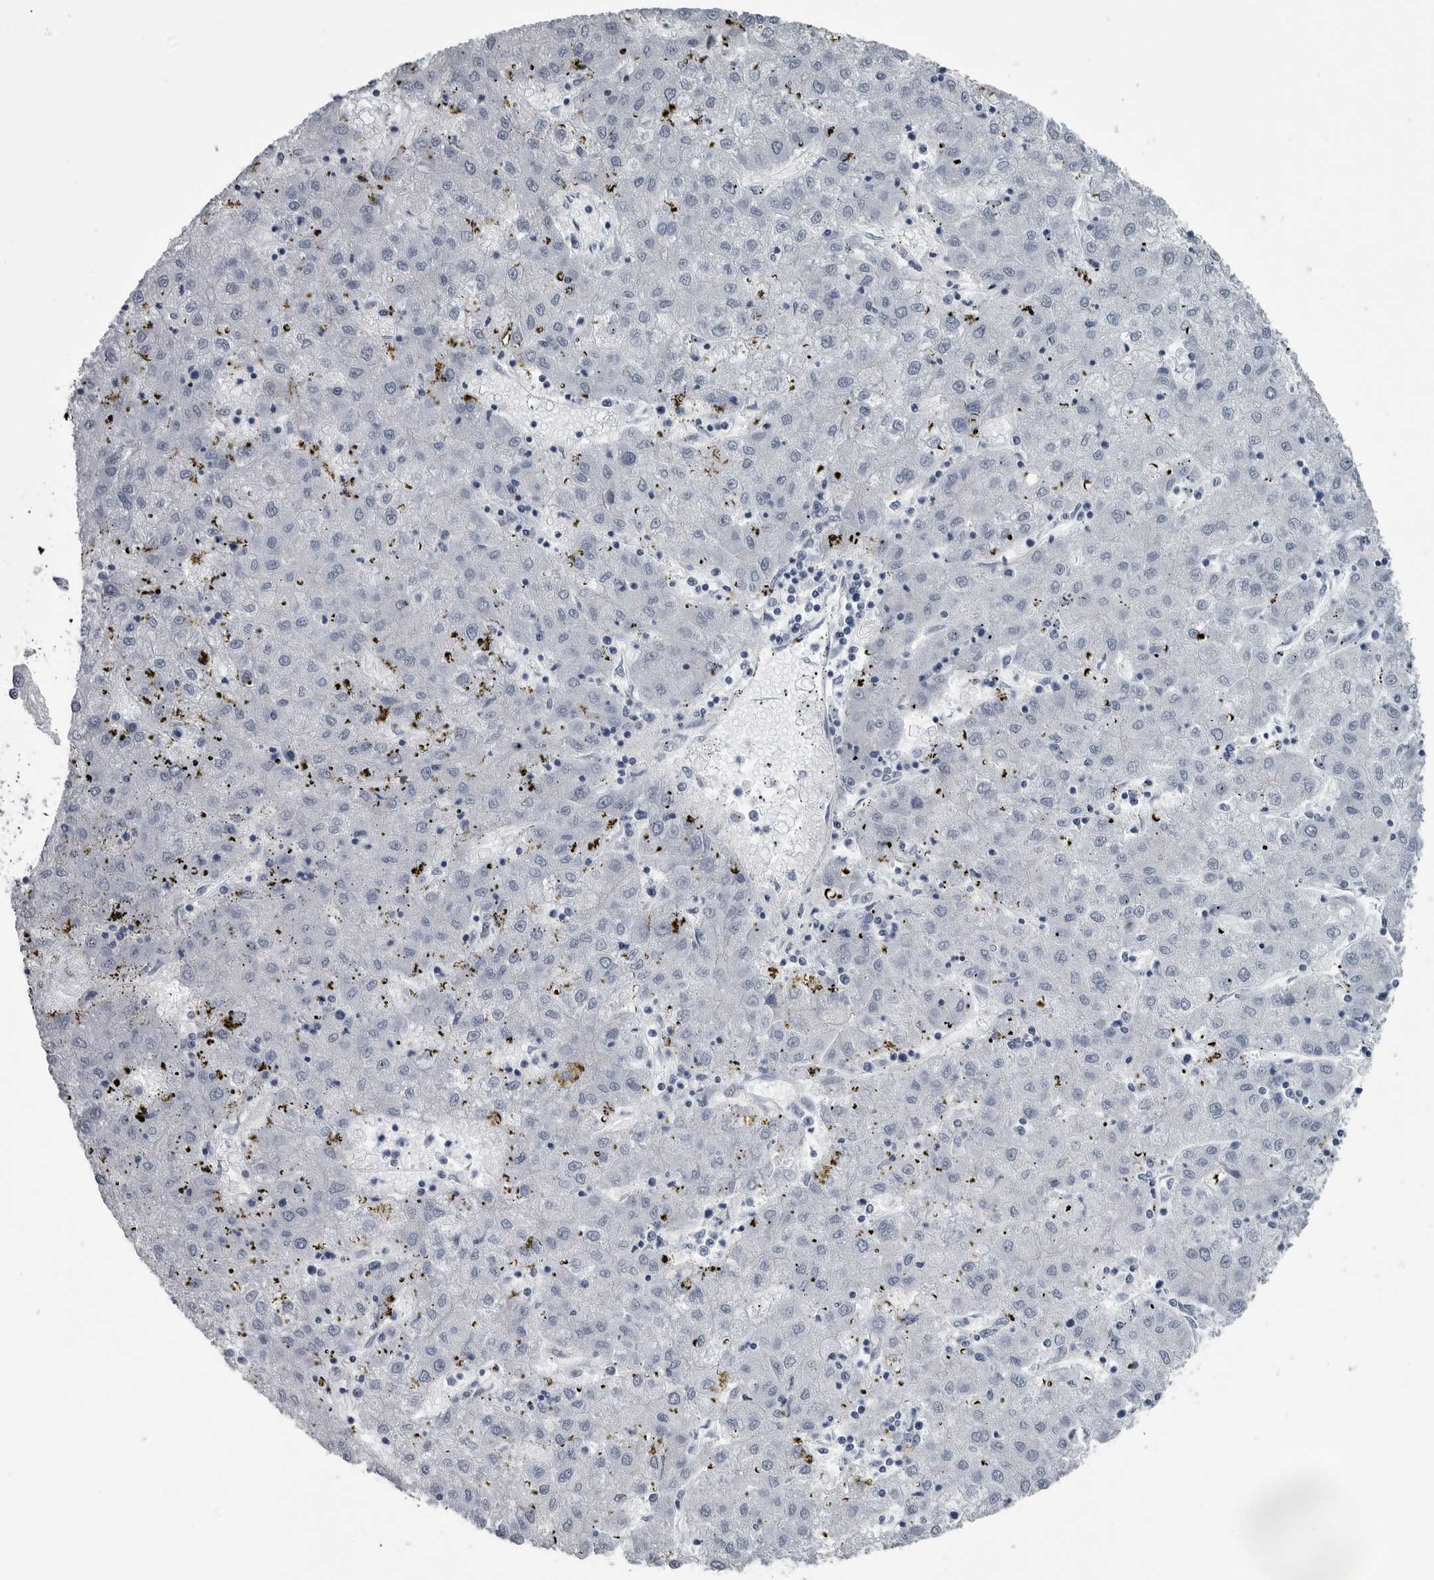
{"staining": {"intensity": "negative", "quantity": "none", "location": "none"}, "tissue": "liver cancer", "cell_type": "Tumor cells", "image_type": "cancer", "snomed": [{"axis": "morphology", "description": "Carcinoma, Hepatocellular, NOS"}, {"axis": "topography", "description": "Liver"}], "caption": "This is an immunohistochemistry image of hepatocellular carcinoma (liver). There is no expression in tumor cells.", "gene": "MYOC", "patient": {"sex": "male", "age": 72}}